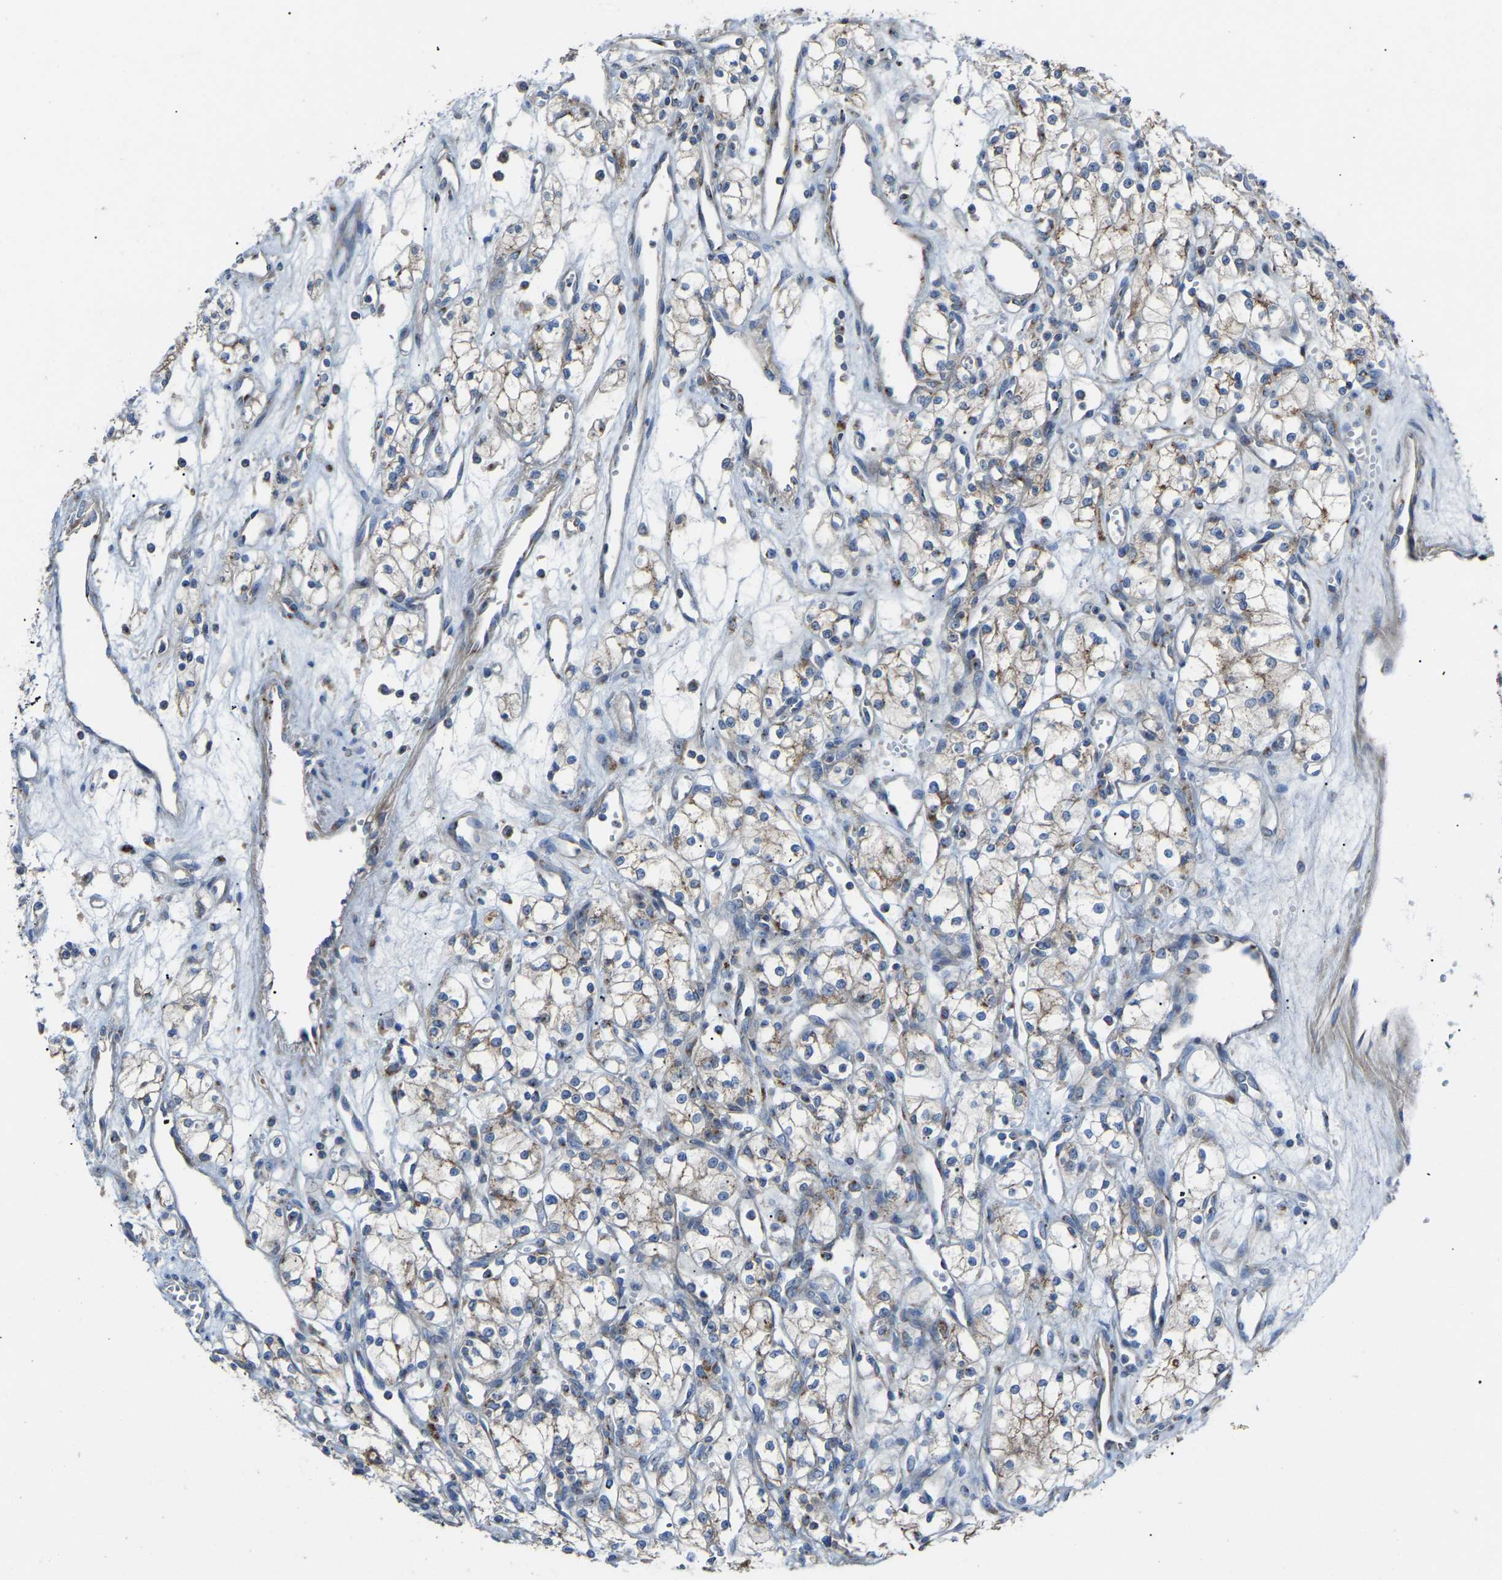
{"staining": {"intensity": "weak", "quantity": "25%-75%", "location": "cytoplasmic/membranous"}, "tissue": "renal cancer", "cell_type": "Tumor cells", "image_type": "cancer", "snomed": [{"axis": "morphology", "description": "Adenocarcinoma, NOS"}, {"axis": "topography", "description": "Kidney"}], "caption": "Immunohistochemistry (IHC) of renal adenocarcinoma exhibits low levels of weak cytoplasmic/membranous positivity in about 25%-75% of tumor cells.", "gene": "CANT1", "patient": {"sex": "male", "age": 59}}